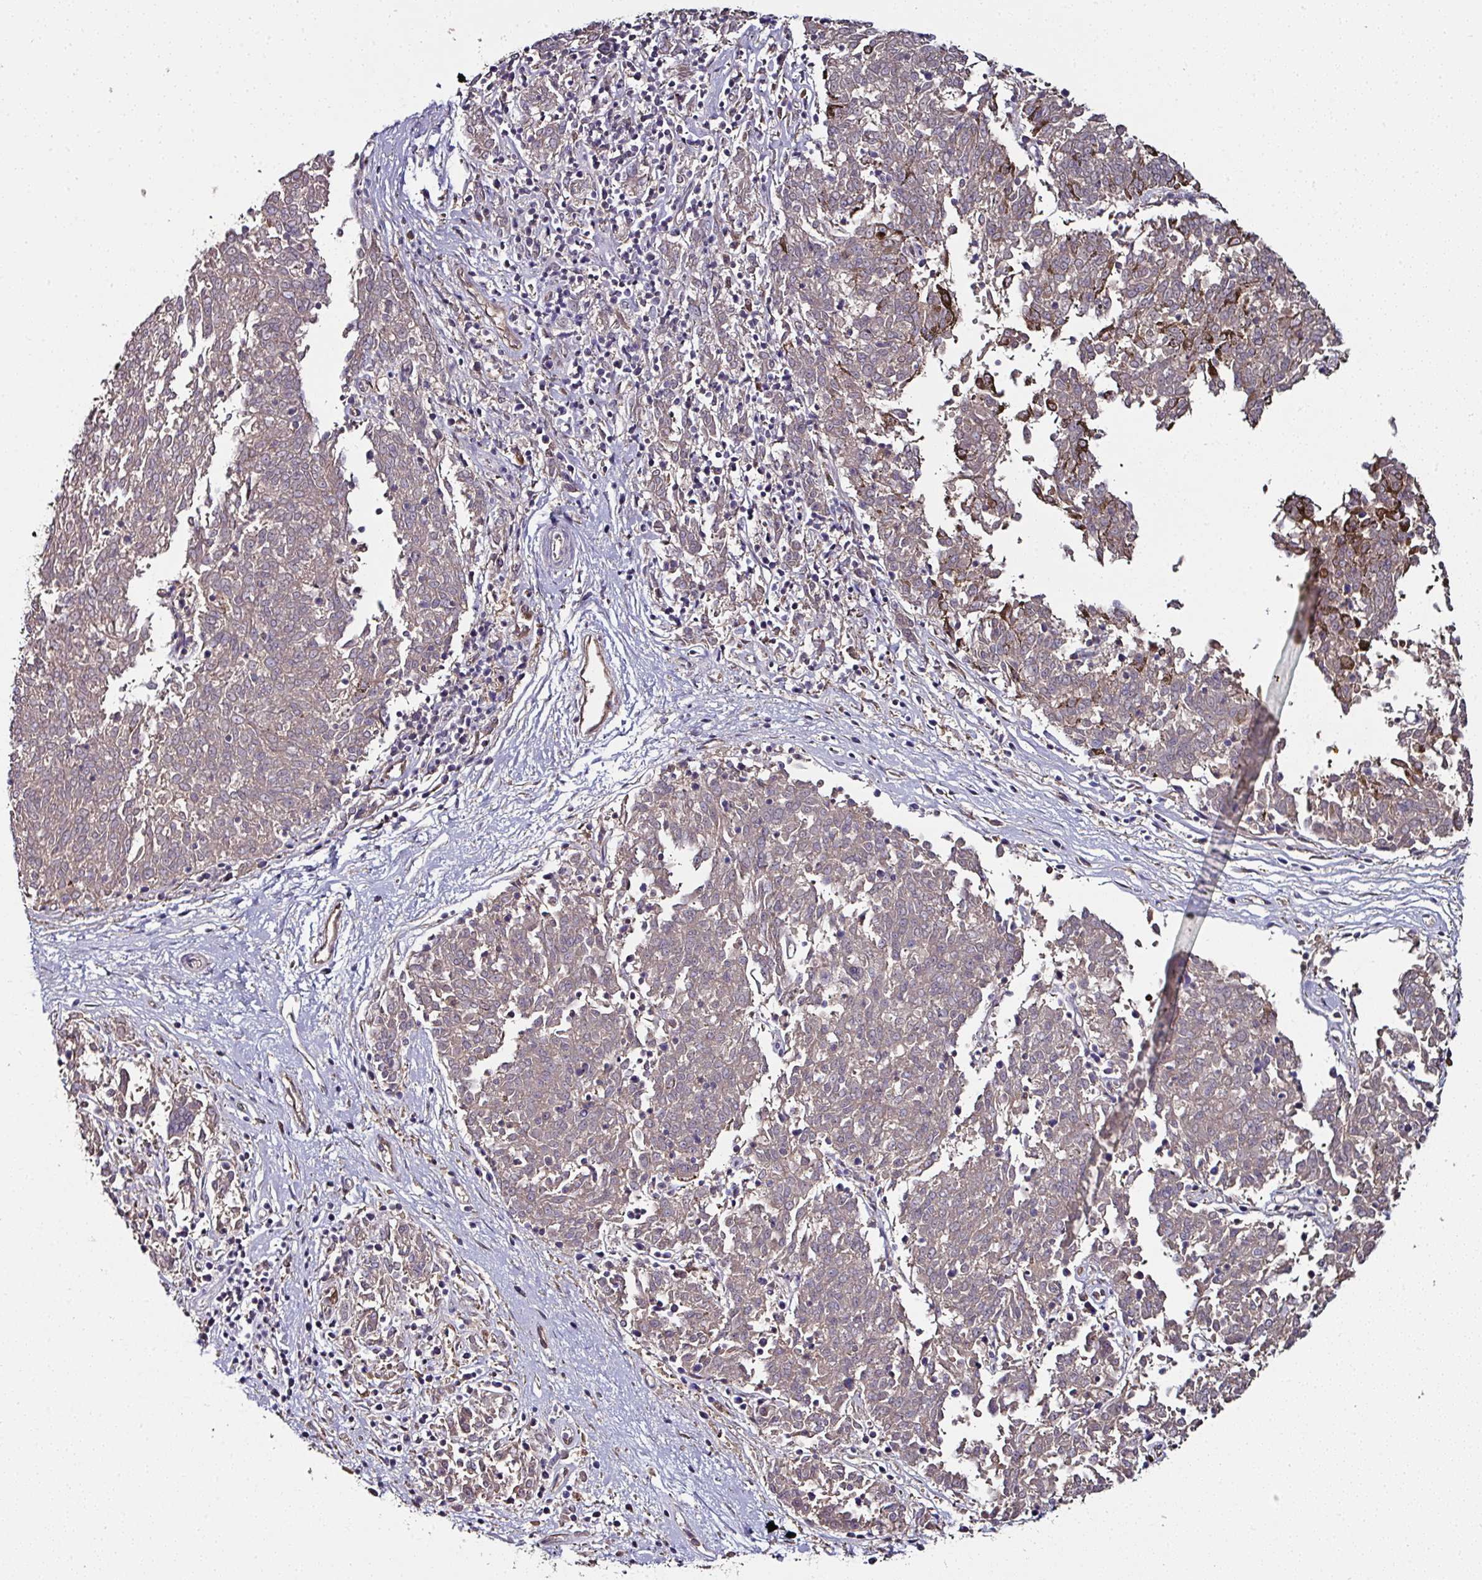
{"staining": {"intensity": "weak", "quantity": "25%-75%", "location": "cytoplasmic/membranous"}, "tissue": "melanoma", "cell_type": "Tumor cells", "image_type": "cancer", "snomed": [{"axis": "morphology", "description": "Malignant melanoma, NOS"}, {"axis": "topography", "description": "Skin"}], "caption": "A photomicrograph showing weak cytoplasmic/membranous expression in about 25%-75% of tumor cells in malignant melanoma, as visualized by brown immunohistochemical staining.", "gene": "CTDSP2", "patient": {"sex": "female", "age": 72}}